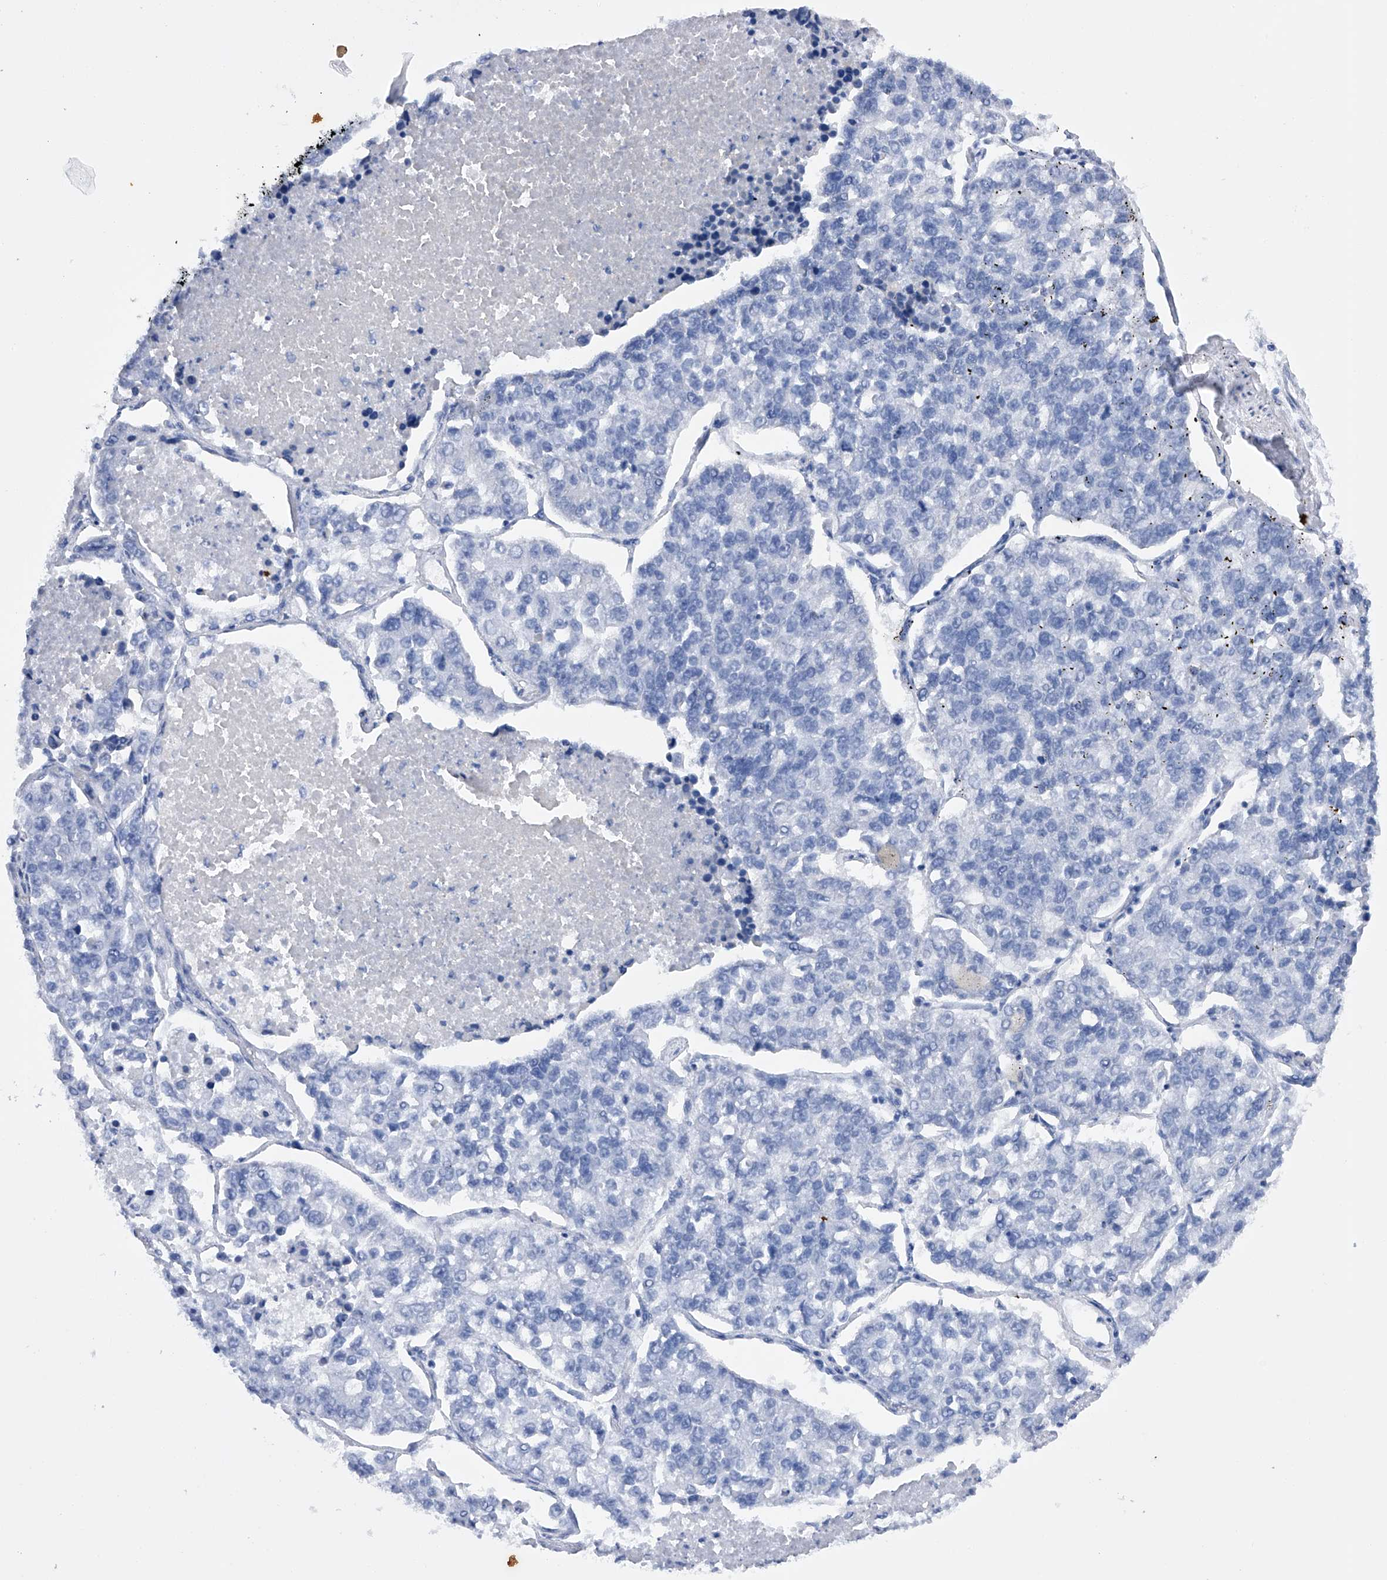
{"staining": {"intensity": "negative", "quantity": "none", "location": "none"}, "tissue": "lung cancer", "cell_type": "Tumor cells", "image_type": "cancer", "snomed": [{"axis": "morphology", "description": "Adenocarcinoma, NOS"}, {"axis": "topography", "description": "Lung"}], "caption": "Immunohistochemistry histopathology image of neoplastic tissue: lung adenocarcinoma stained with DAB (3,3'-diaminobenzidine) displays no significant protein expression in tumor cells.", "gene": "MLYCD", "patient": {"sex": "male", "age": 49}}